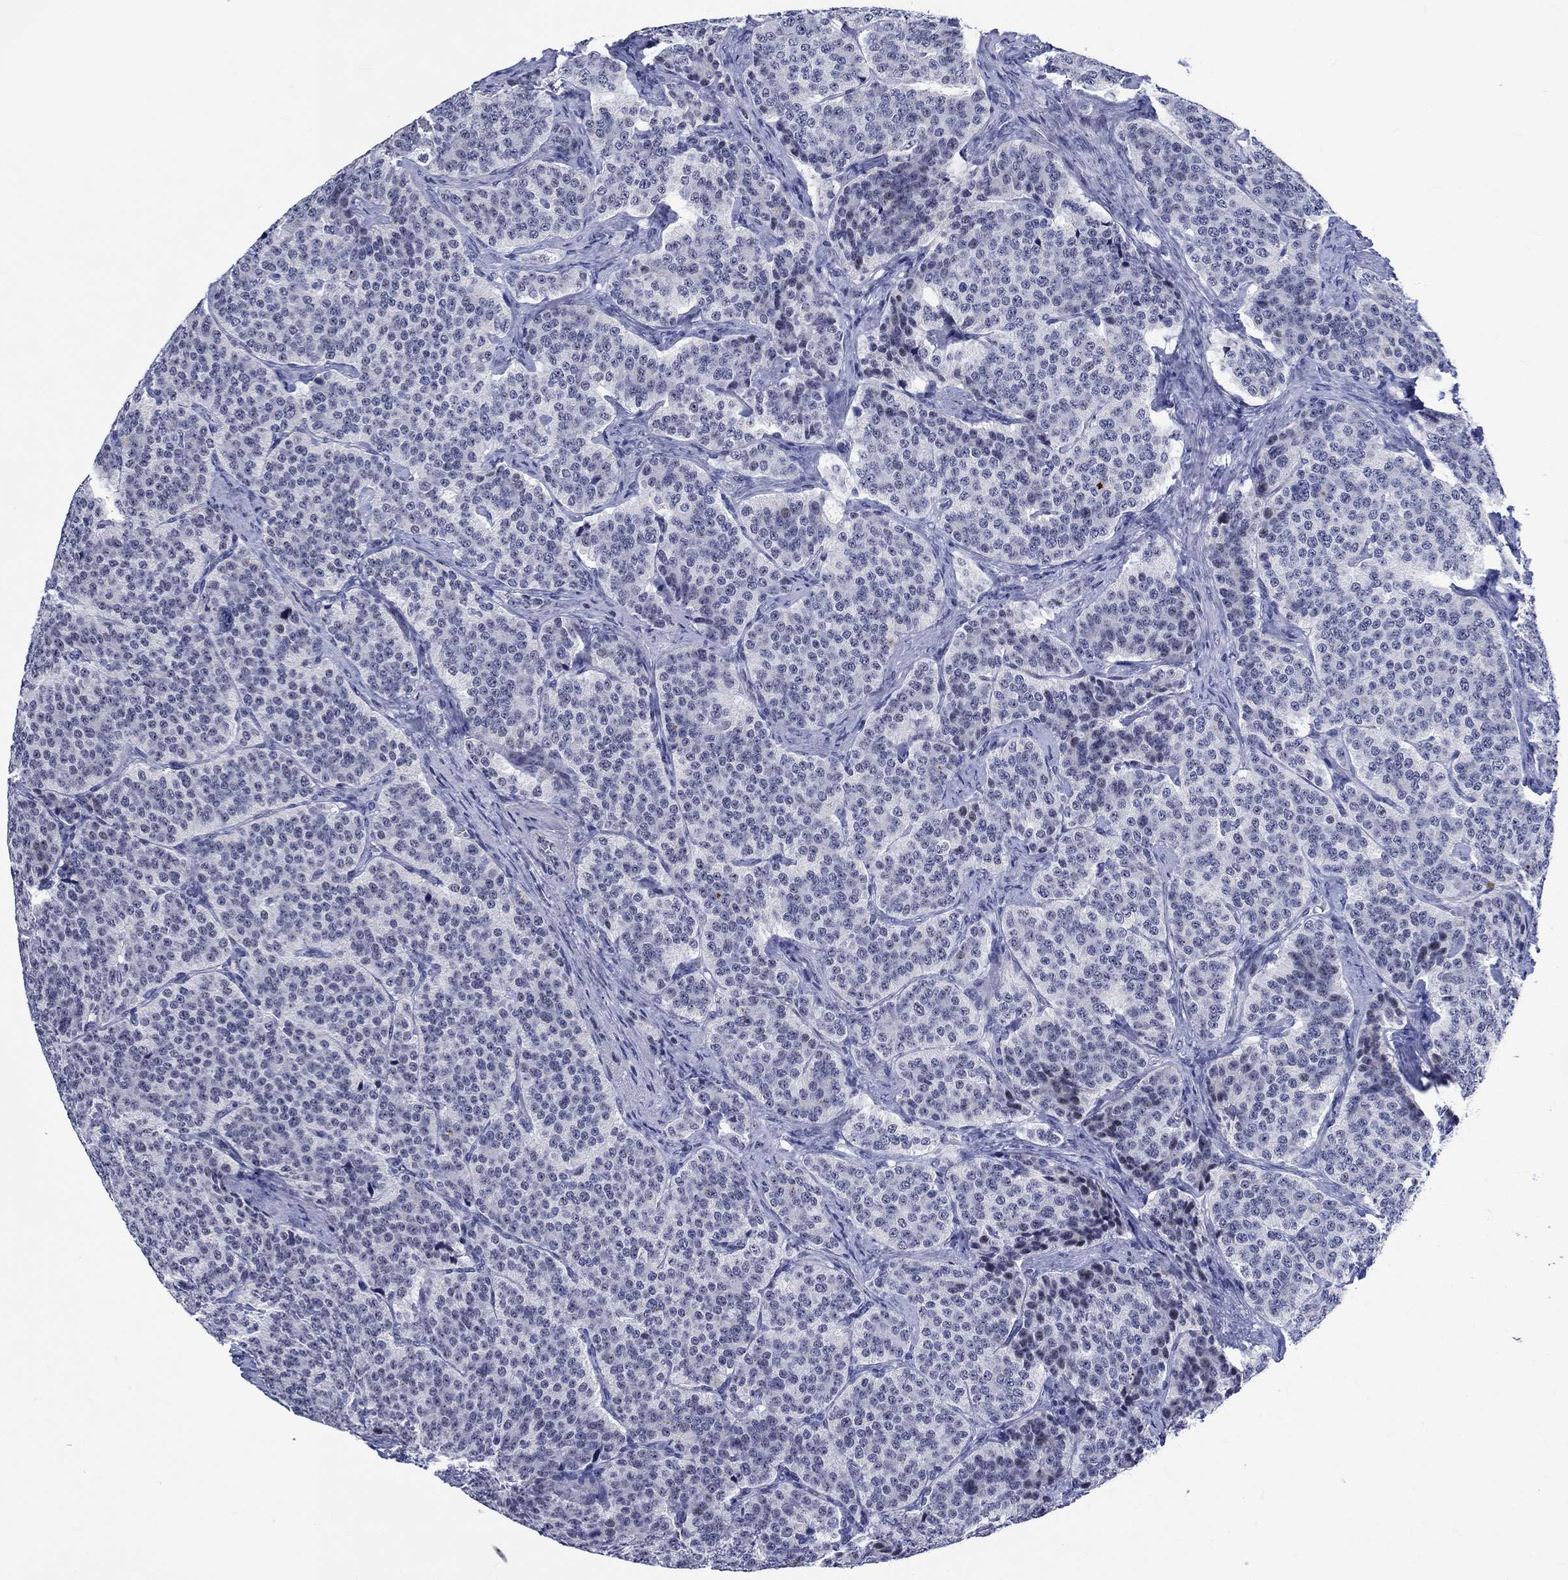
{"staining": {"intensity": "negative", "quantity": "none", "location": "none"}, "tissue": "carcinoid", "cell_type": "Tumor cells", "image_type": "cancer", "snomed": [{"axis": "morphology", "description": "Carcinoid, malignant, NOS"}, {"axis": "topography", "description": "Small intestine"}], "caption": "An IHC micrograph of carcinoid is shown. There is no staining in tumor cells of carcinoid.", "gene": "ZNF446", "patient": {"sex": "female", "age": 58}}